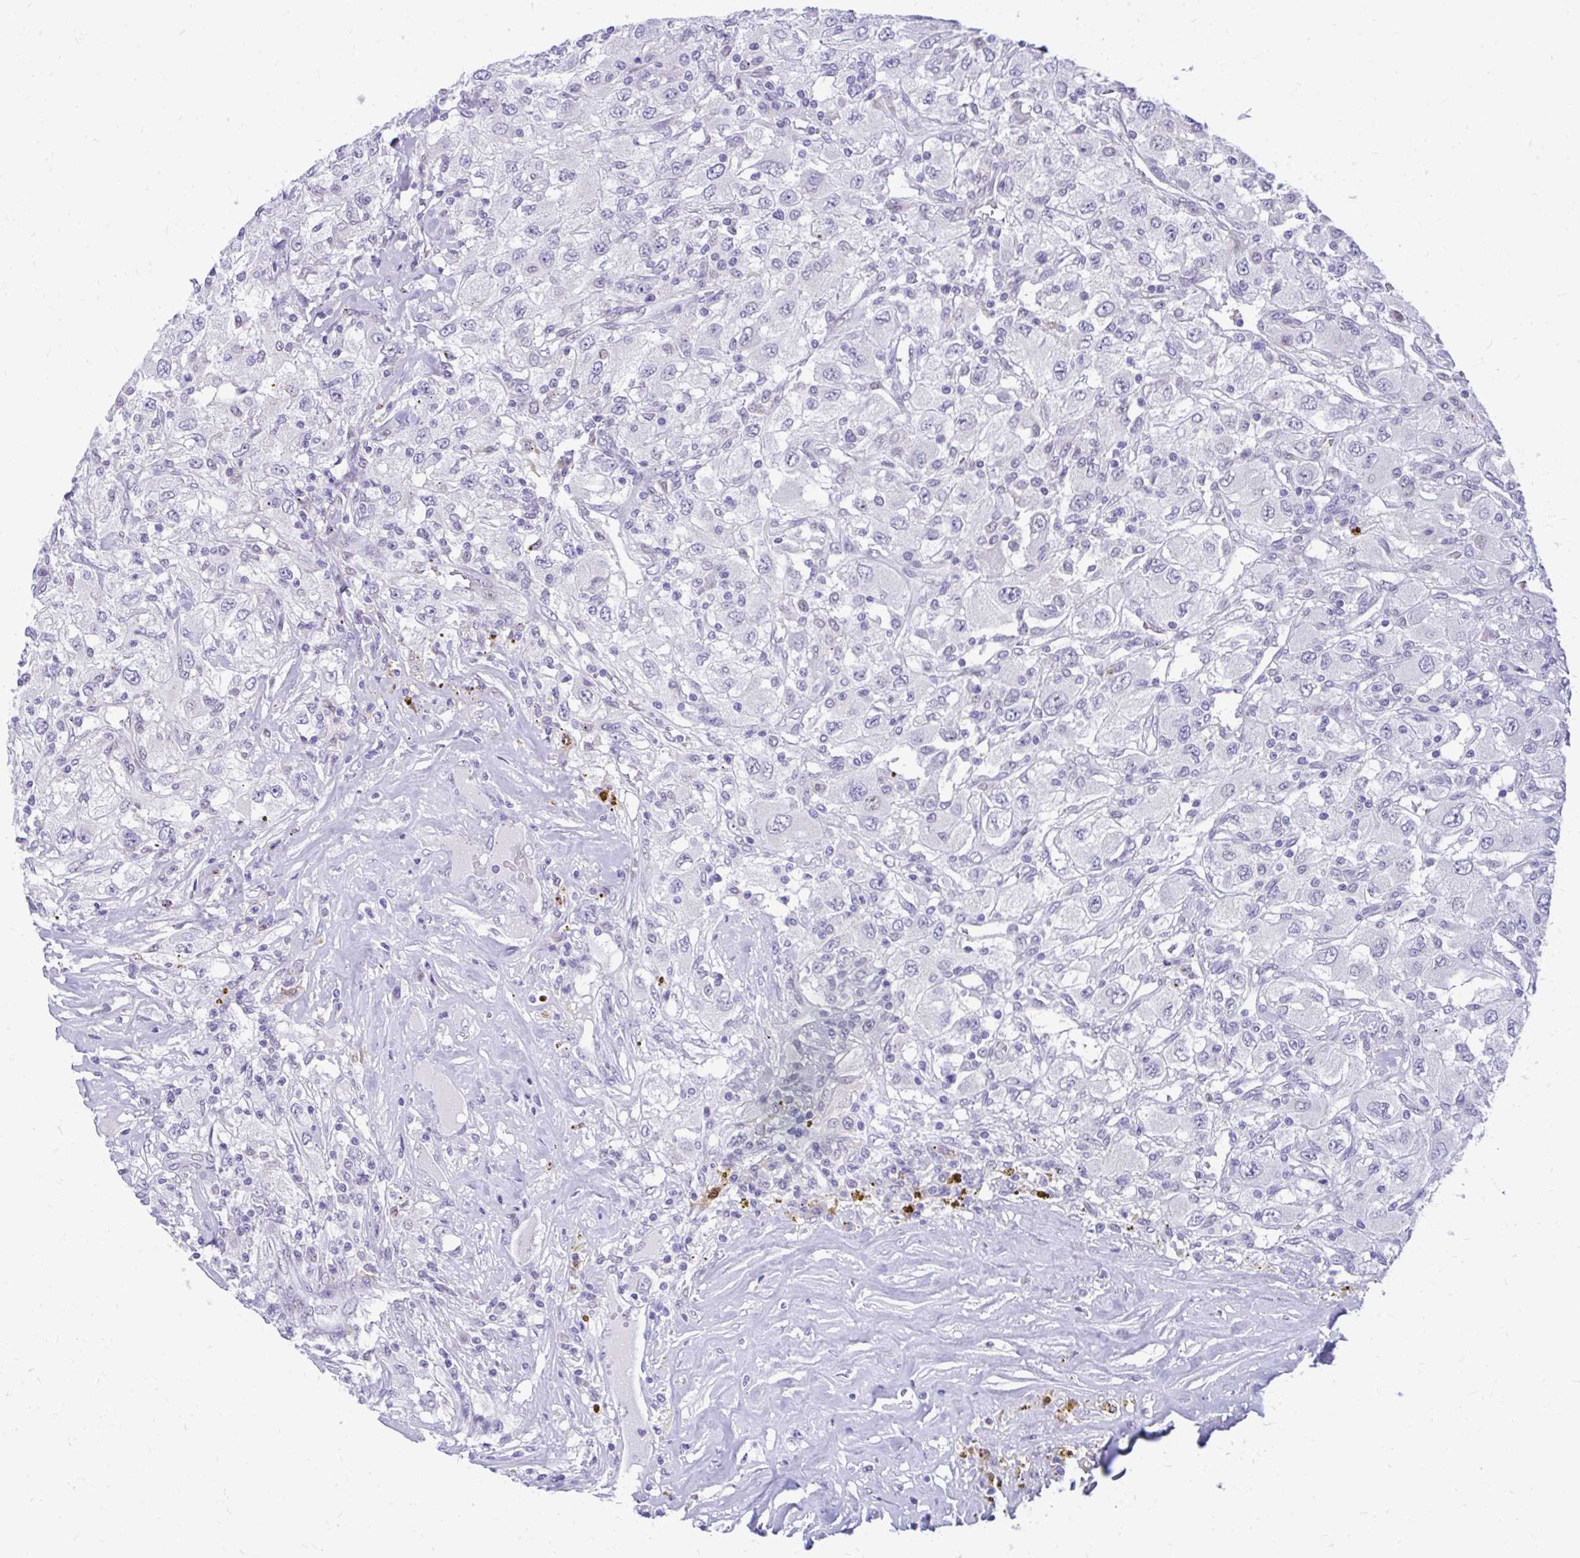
{"staining": {"intensity": "negative", "quantity": "none", "location": "none"}, "tissue": "renal cancer", "cell_type": "Tumor cells", "image_type": "cancer", "snomed": [{"axis": "morphology", "description": "Adenocarcinoma, NOS"}, {"axis": "topography", "description": "Kidney"}], "caption": "Protein analysis of renal cancer shows no significant positivity in tumor cells. (Brightfield microscopy of DAB immunohistochemistry at high magnification).", "gene": "GLB1L2", "patient": {"sex": "female", "age": 67}}